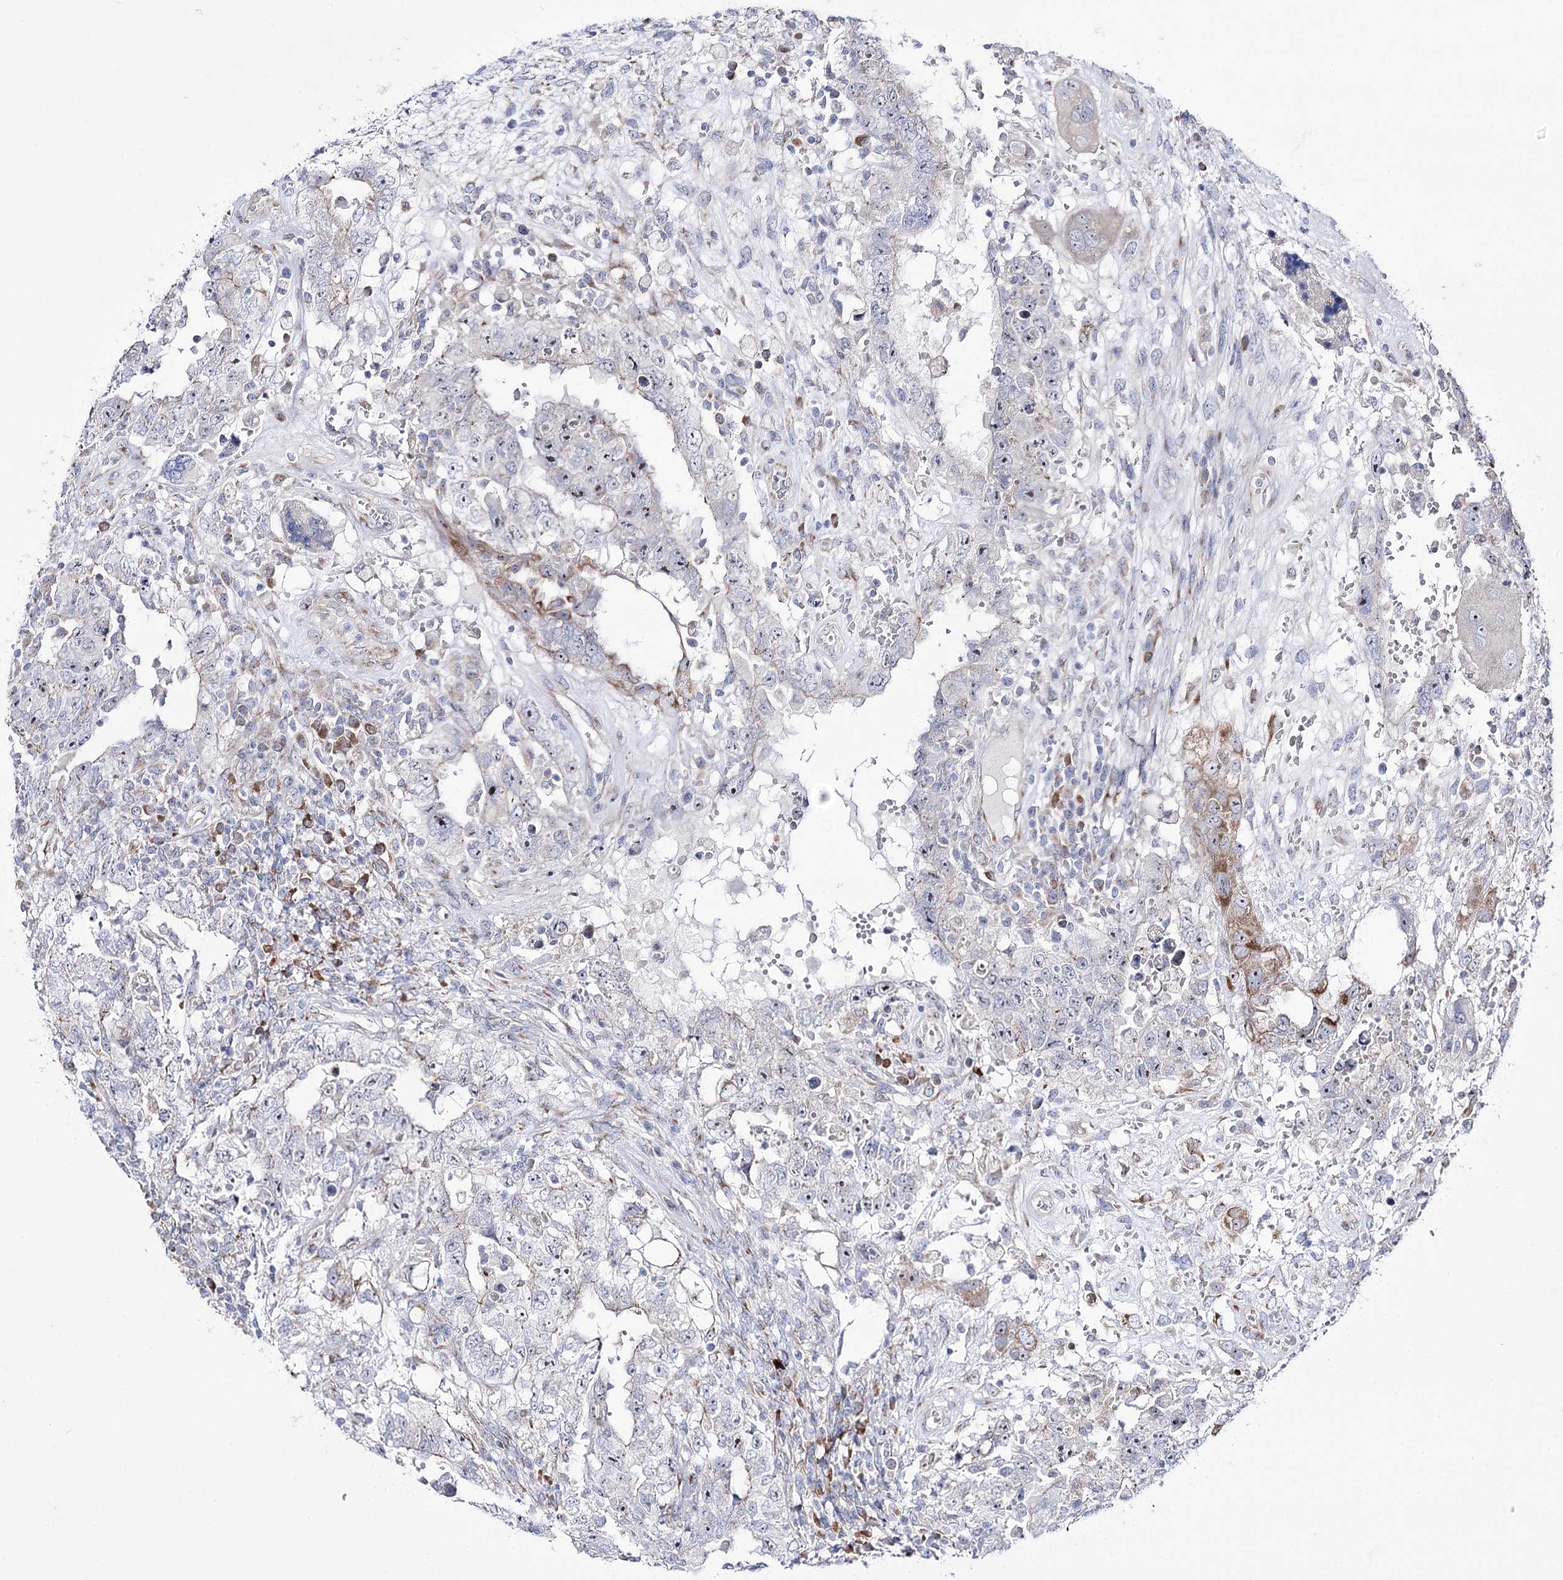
{"staining": {"intensity": "moderate", "quantity": "<25%", "location": "cytoplasmic/membranous"}, "tissue": "testis cancer", "cell_type": "Tumor cells", "image_type": "cancer", "snomed": [{"axis": "morphology", "description": "Carcinoma, Embryonal, NOS"}, {"axis": "topography", "description": "Testis"}], "caption": "A high-resolution histopathology image shows immunohistochemistry (IHC) staining of testis cancer (embryonal carcinoma), which demonstrates moderate cytoplasmic/membranous expression in about <25% of tumor cells.", "gene": "METTL5", "patient": {"sex": "male", "age": 26}}